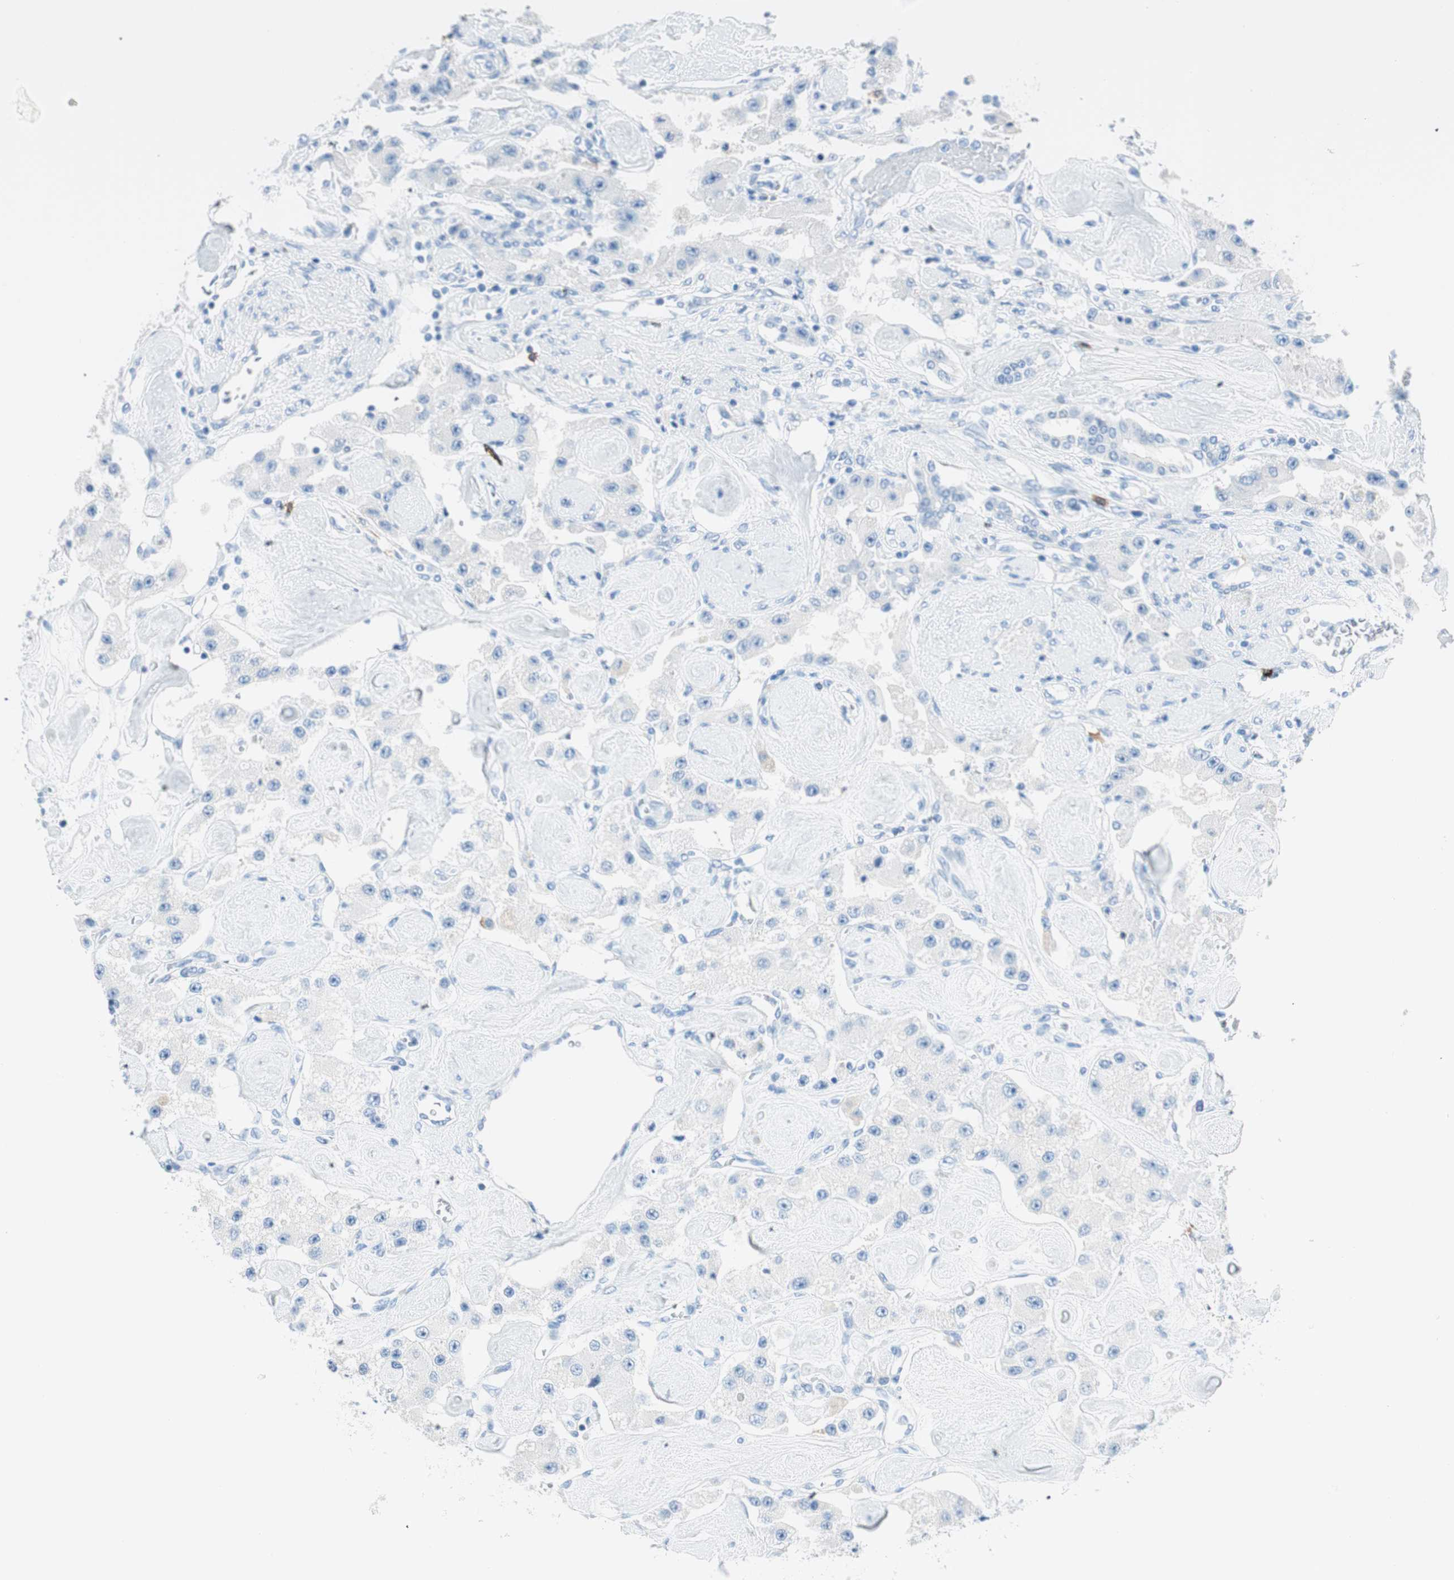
{"staining": {"intensity": "negative", "quantity": "none", "location": "none"}, "tissue": "carcinoid", "cell_type": "Tumor cells", "image_type": "cancer", "snomed": [{"axis": "morphology", "description": "Carcinoid, malignant, NOS"}, {"axis": "topography", "description": "Pancreas"}], "caption": "High magnification brightfield microscopy of carcinoid stained with DAB (brown) and counterstained with hematoxylin (blue): tumor cells show no significant expression.", "gene": "TNFRSF13C", "patient": {"sex": "male", "age": 41}}